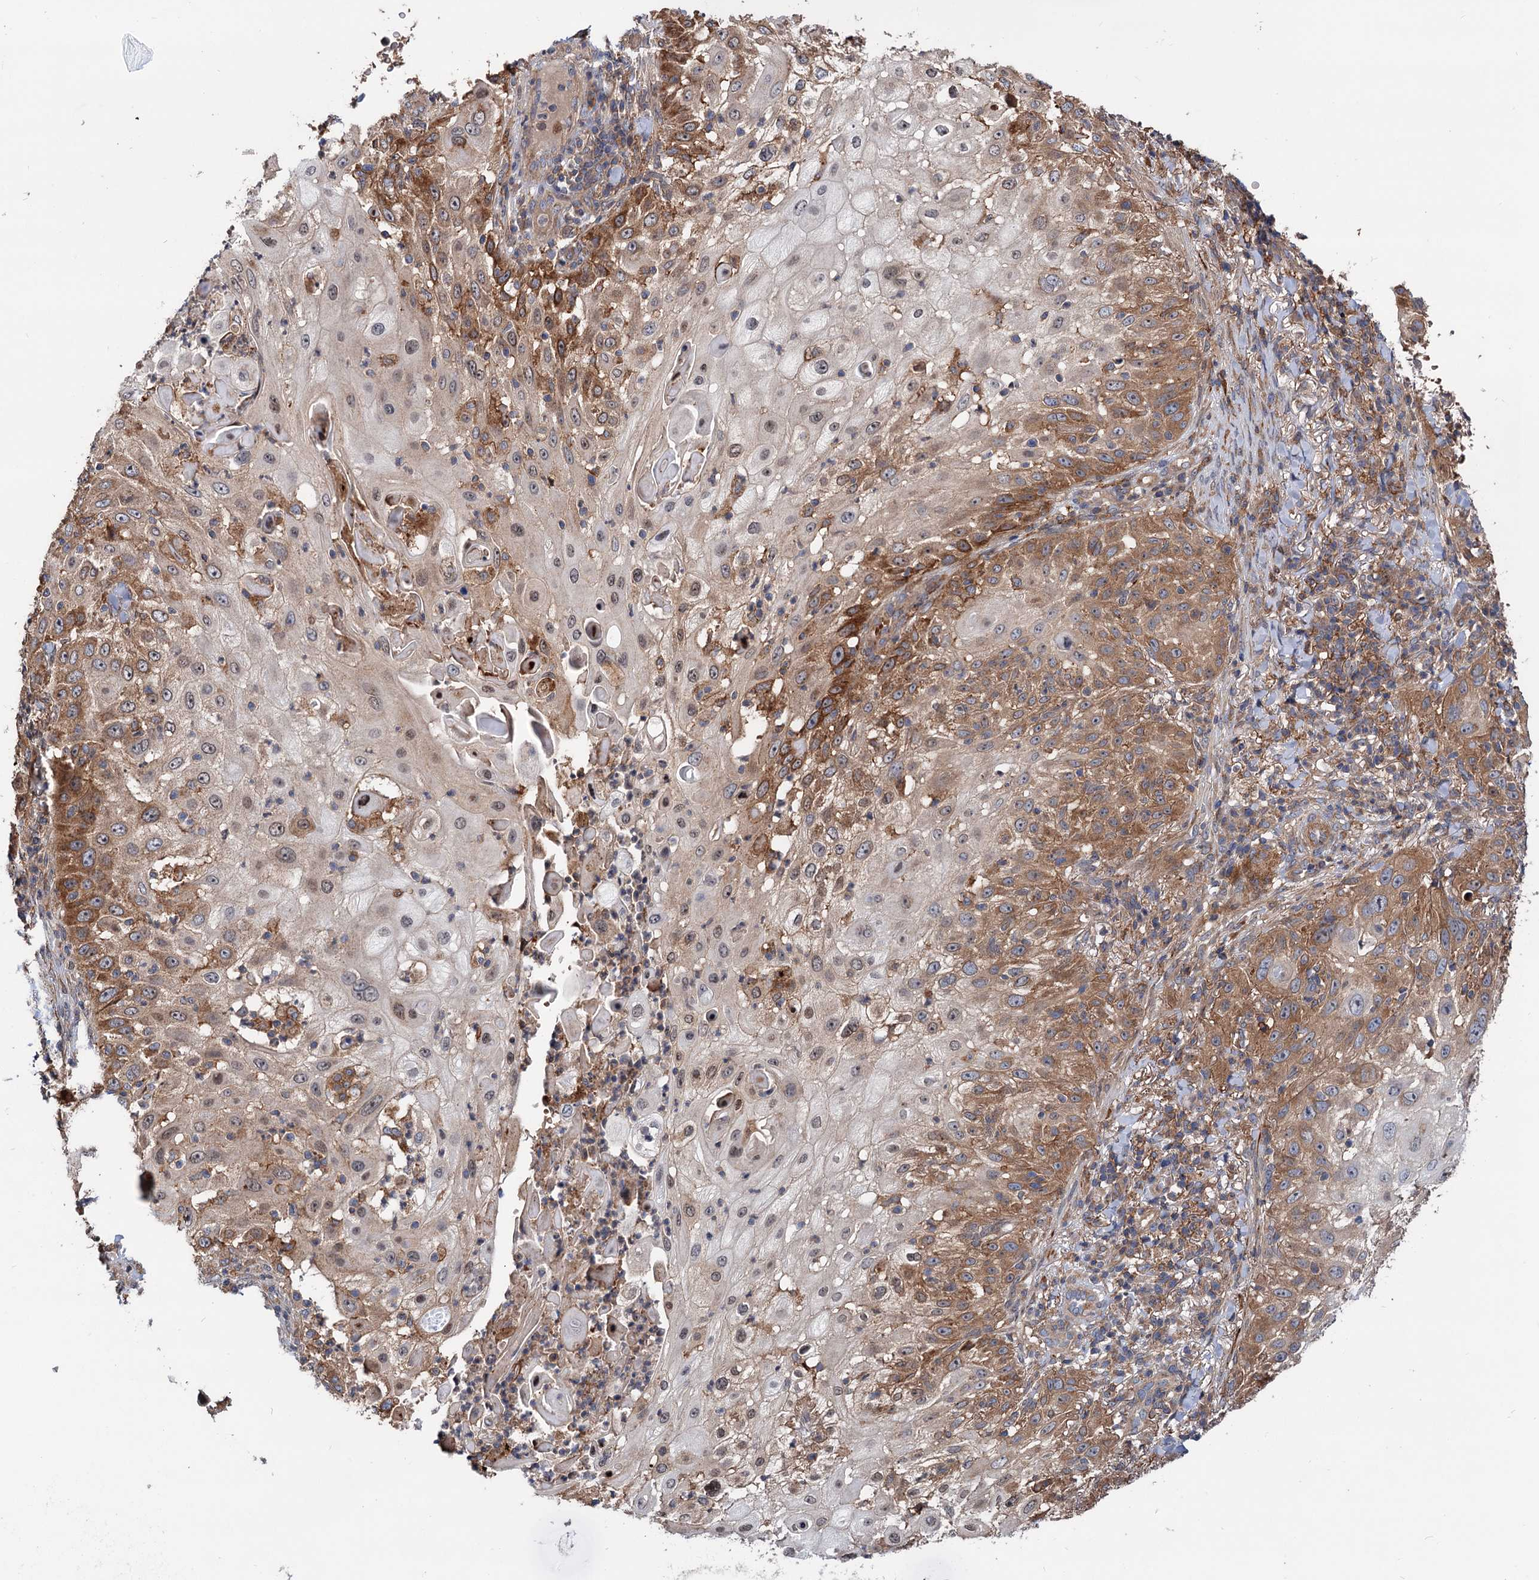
{"staining": {"intensity": "moderate", "quantity": ">75%", "location": "cytoplasmic/membranous"}, "tissue": "skin cancer", "cell_type": "Tumor cells", "image_type": "cancer", "snomed": [{"axis": "morphology", "description": "Squamous cell carcinoma, NOS"}, {"axis": "topography", "description": "Skin"}], "caption": "This micrograph demonstrates immunohistochemistry (IHC) staining of skin cancer, with medium moderate cytoplasmic/membranous positivity in about >75% of tumor cells.", "gene": "RNF111", "patient": {"sex": "female", "age": 44}}